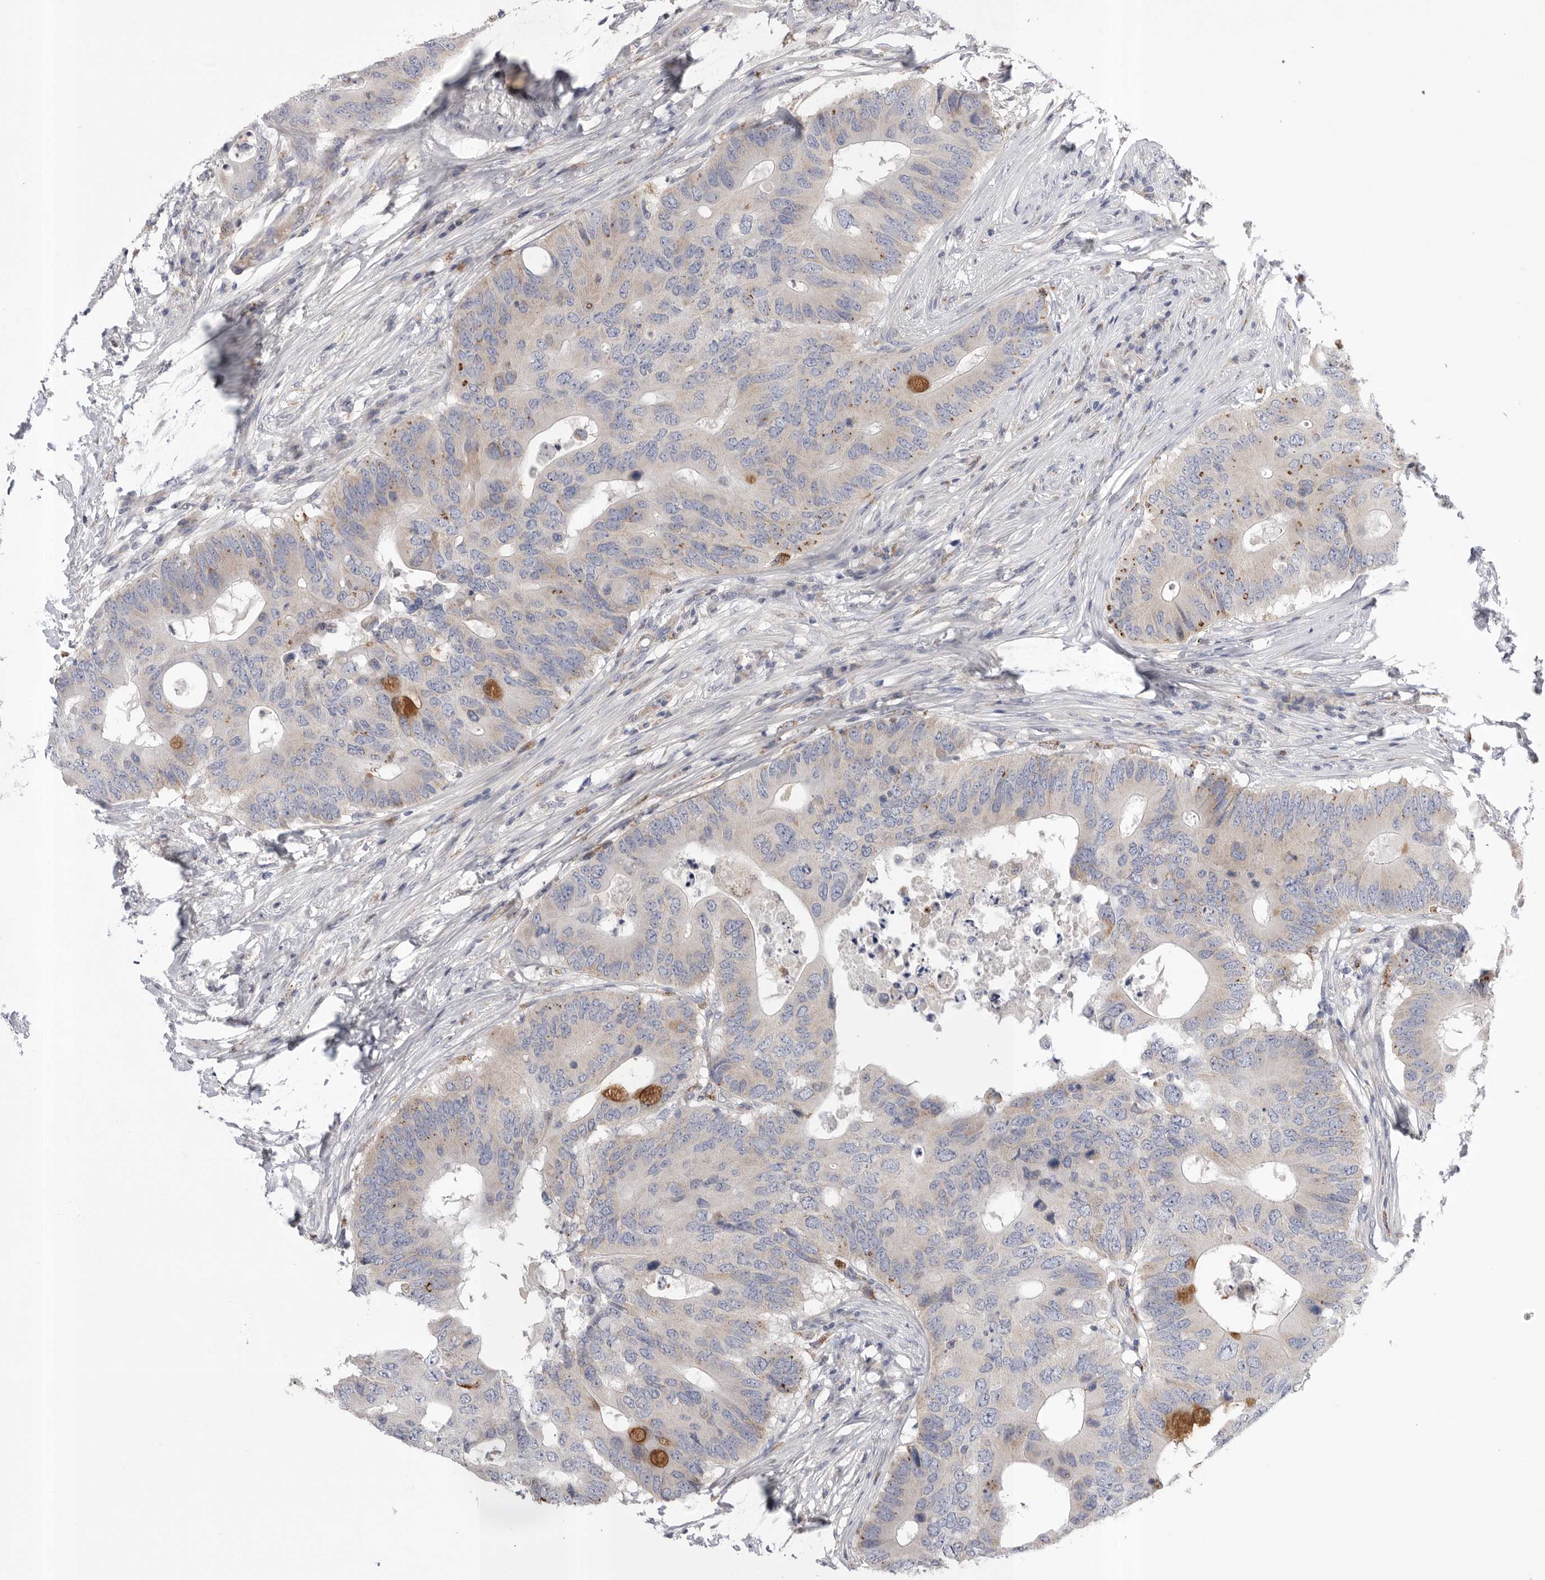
{"staining": {"intensity": "moderate", "quantity": "<25%", "location": "cytoplasmic/membranous"}, "tissue": "colorectal cancer", "cell_type": "Tumor cells", "image_type": "cancer", "snomed": [{"axis": "morphology", "description": "Adenocarcinoma, NOS"}, {"axis": "topography", "description": "Colon"}], "caption": "Immunohistochemistry of human colorectal cancer (adenocarcinoma) exhibits low levels of moderate cytoplasmic/membranous positivity in about <25% of tumor cells.", "gene": "CCDC126", "patient": {"sex": "male", "age": 71}}